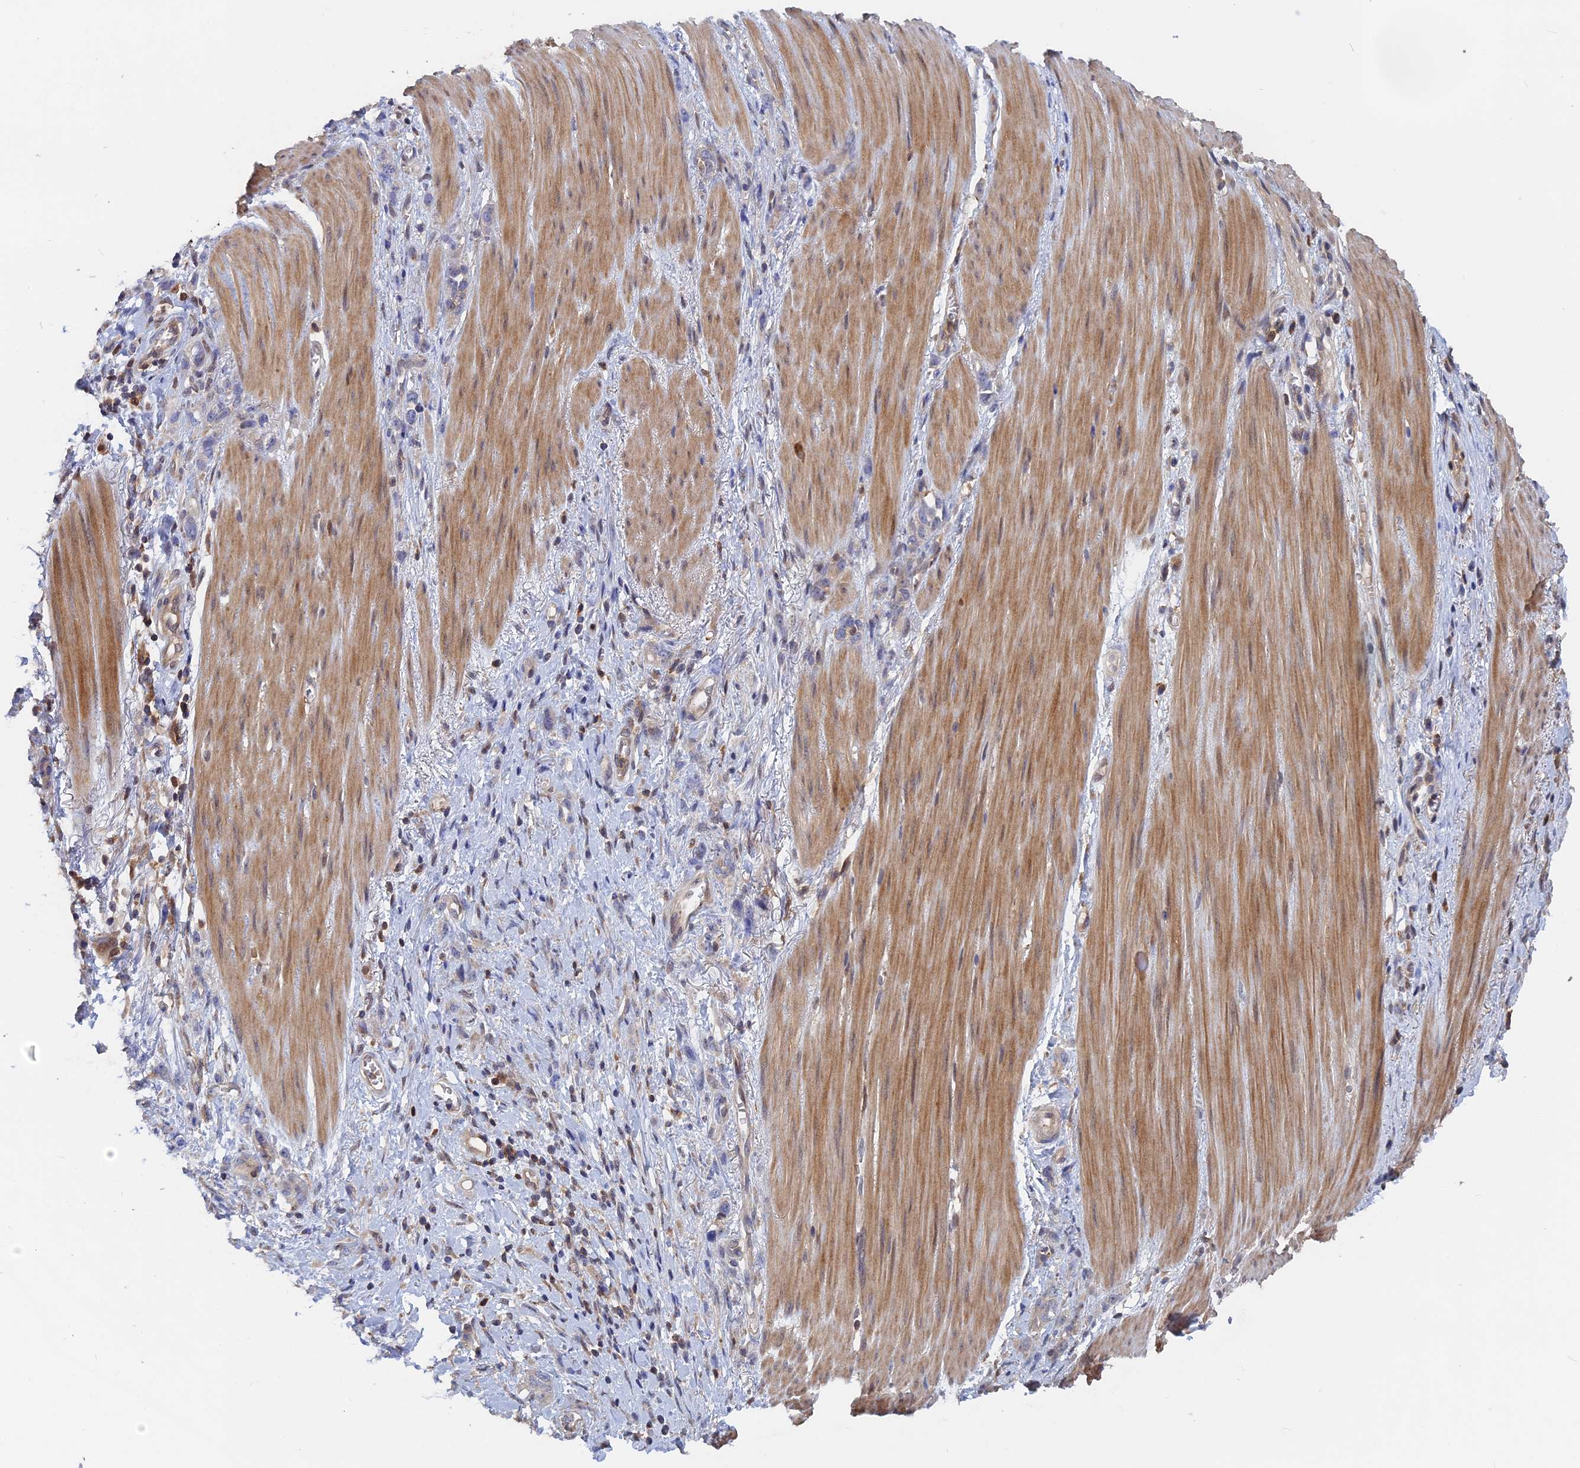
{"staining": {"intensity": "negative", "quantity": "none", "location": "none"}, "tissue": "stomach cancer", "cell_type": "Tumor cells", "image_type": "cancer", "snomed": [{"axis": "morphology", "description": "Adenocarcinoma, NOS"}, {"axis": "topography", "description": "Stomach"}], "caption": "Immunohistochemistry photomicrograph of neoplastic tissue: human stomach cancer (adenocarcinoma) stained with DAB demonstrates no significant protein expression in tumor cells.", "gene": "BLVRA", "patient": {"sex": "female", "age": 76}}